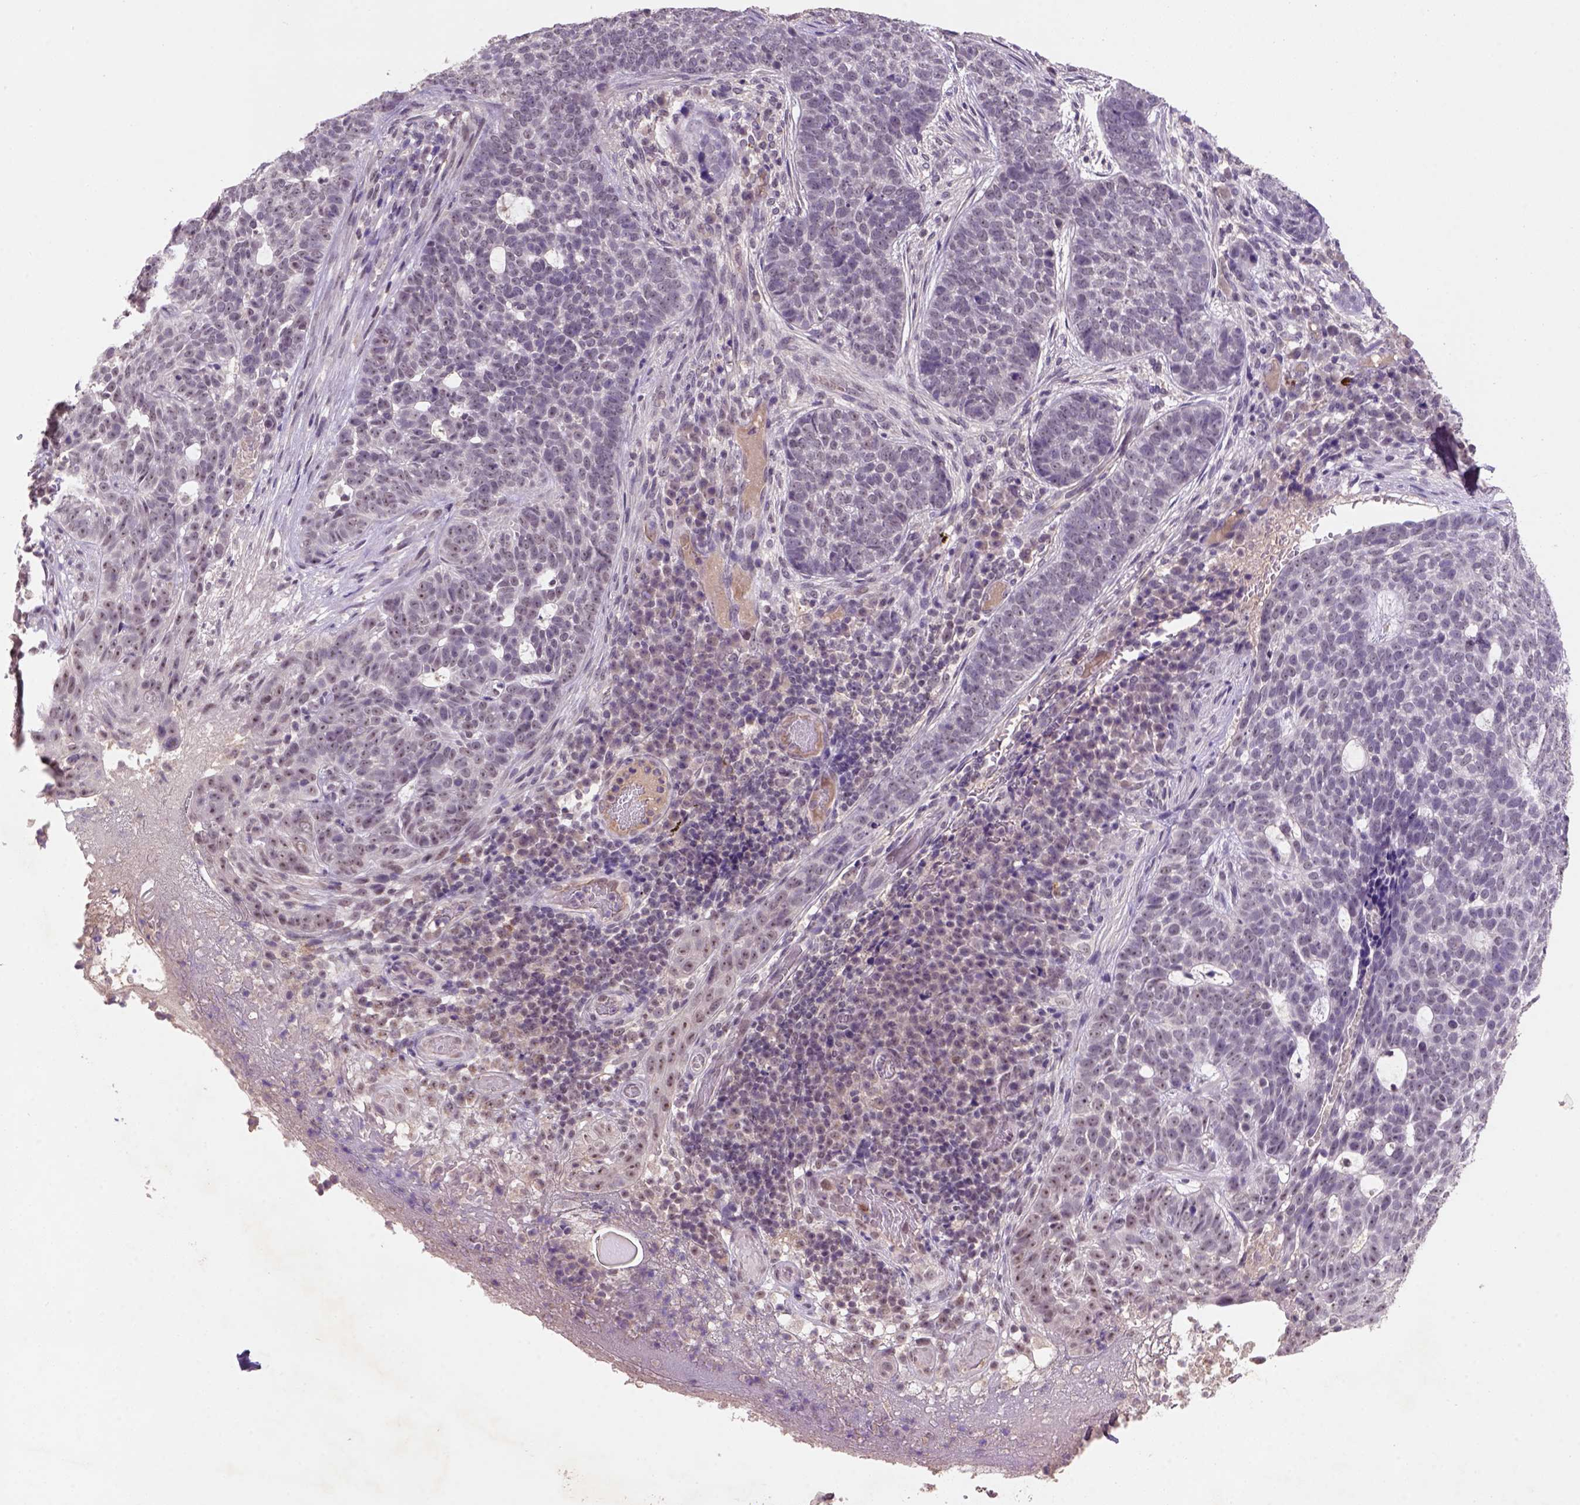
{"staining": {"intensity": "weak", "quantity": ">75%", "location": "nuclear"}, "tissue": "skin cancer", "cell_type": "Tumor cells", "image_type": "cancer", "snomed": [{"axis": "morphology", "description": "Basal cell carcinoma"}, {"axis": "topography", "description": "Skin"}], "caption": "Immunohistochemical staining of human basal cell carcinoma (skin) reveals low levels of weak nuclear positivity in approximately >75% of tumor cells.", "gene": "SCML4", "patient": {"sex": "female", "age": 69}}